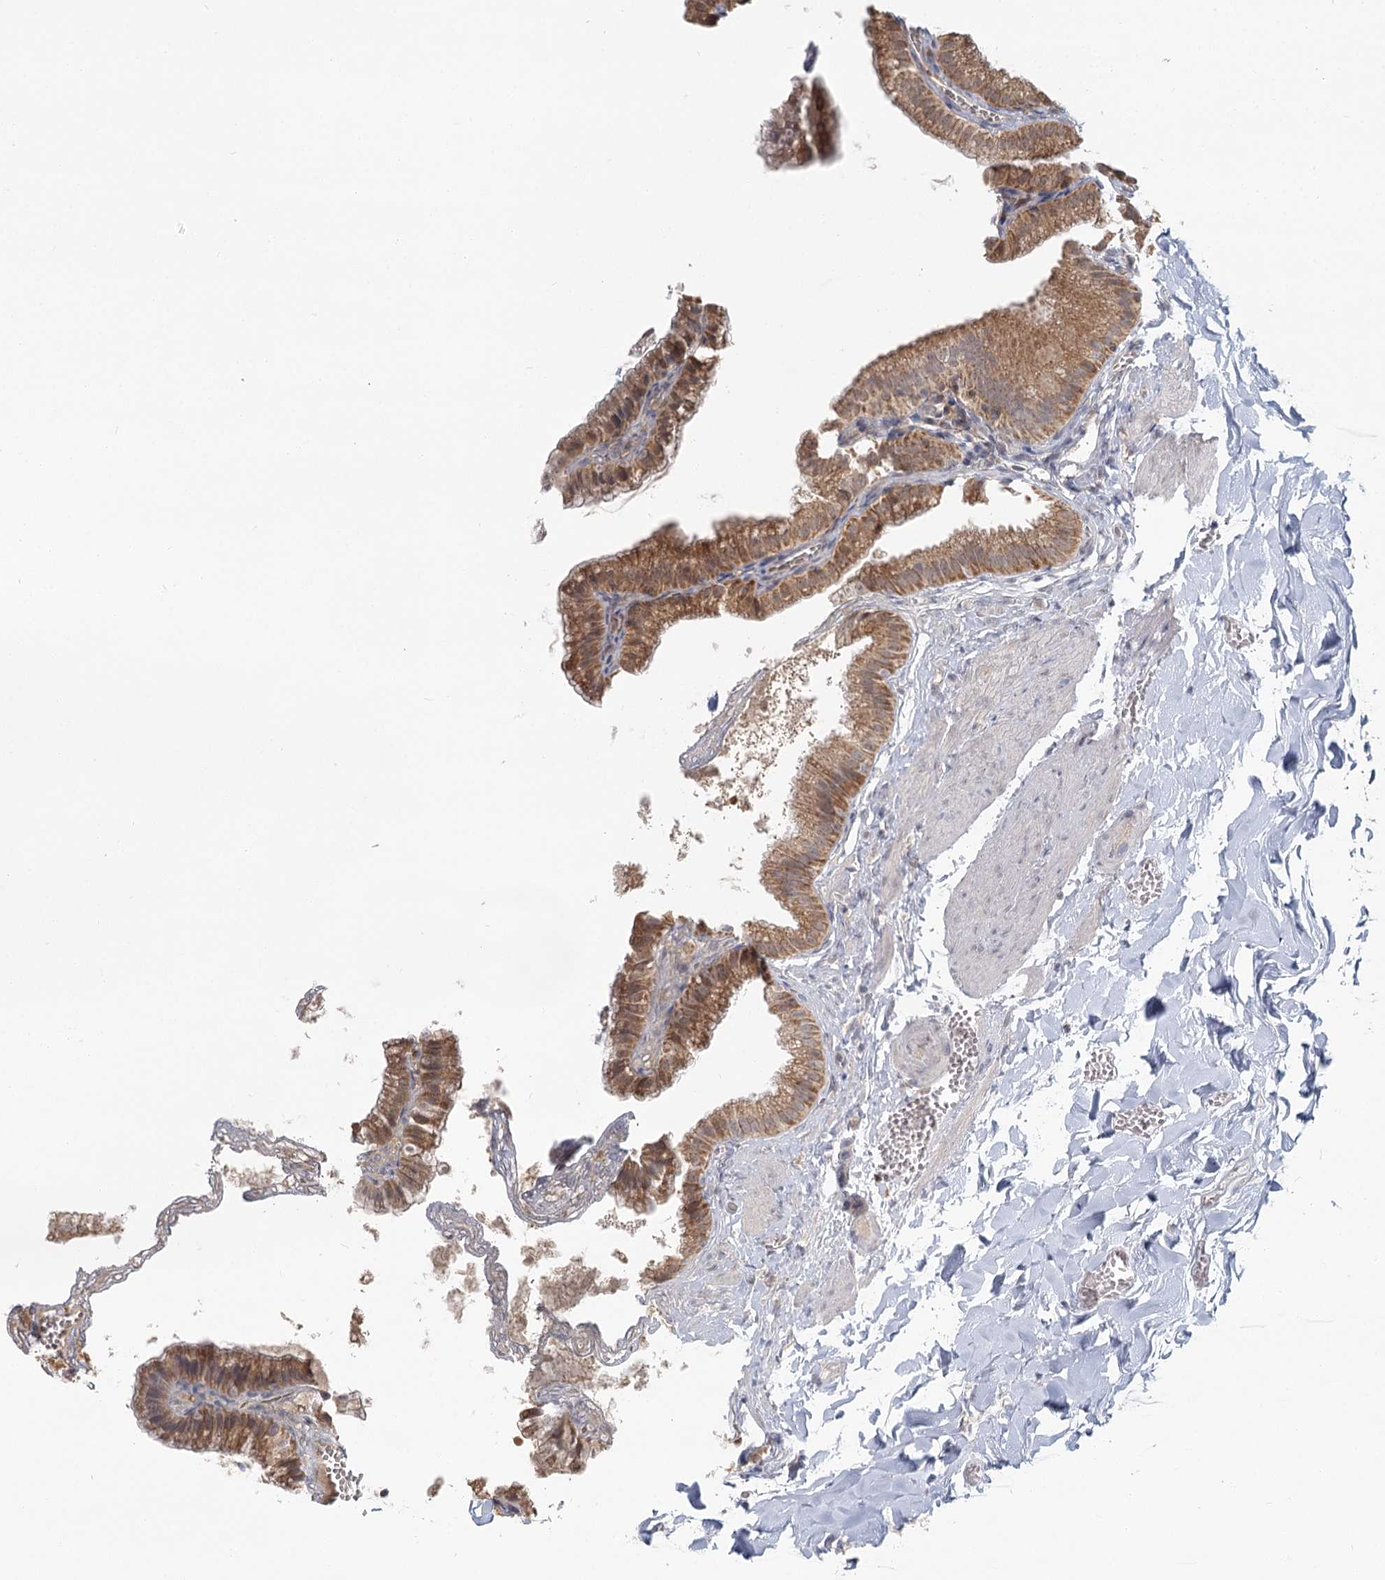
{"staining": {"intensity": "moderate", "quantity": ">75%", "location": "cytoplasmic/membranous"}, "tissue": "gallbladder", "cell_type": "Glandular cells", "image_type": "normal", "snomed": [{"axis": "morphology", "description": "Normal tissue, NOS"}, {"axis": "topography", "description": "Gallbladder"}], "caption": "Glandular cells reveal medium levels of moderate cytoplasmic/membranous staining in approximately >75% of cells in unremarkable gallbladder. Nuclei are stained in blue.", "gene": "THNSL1", "patient": {"sex": "male", "age": 38}}